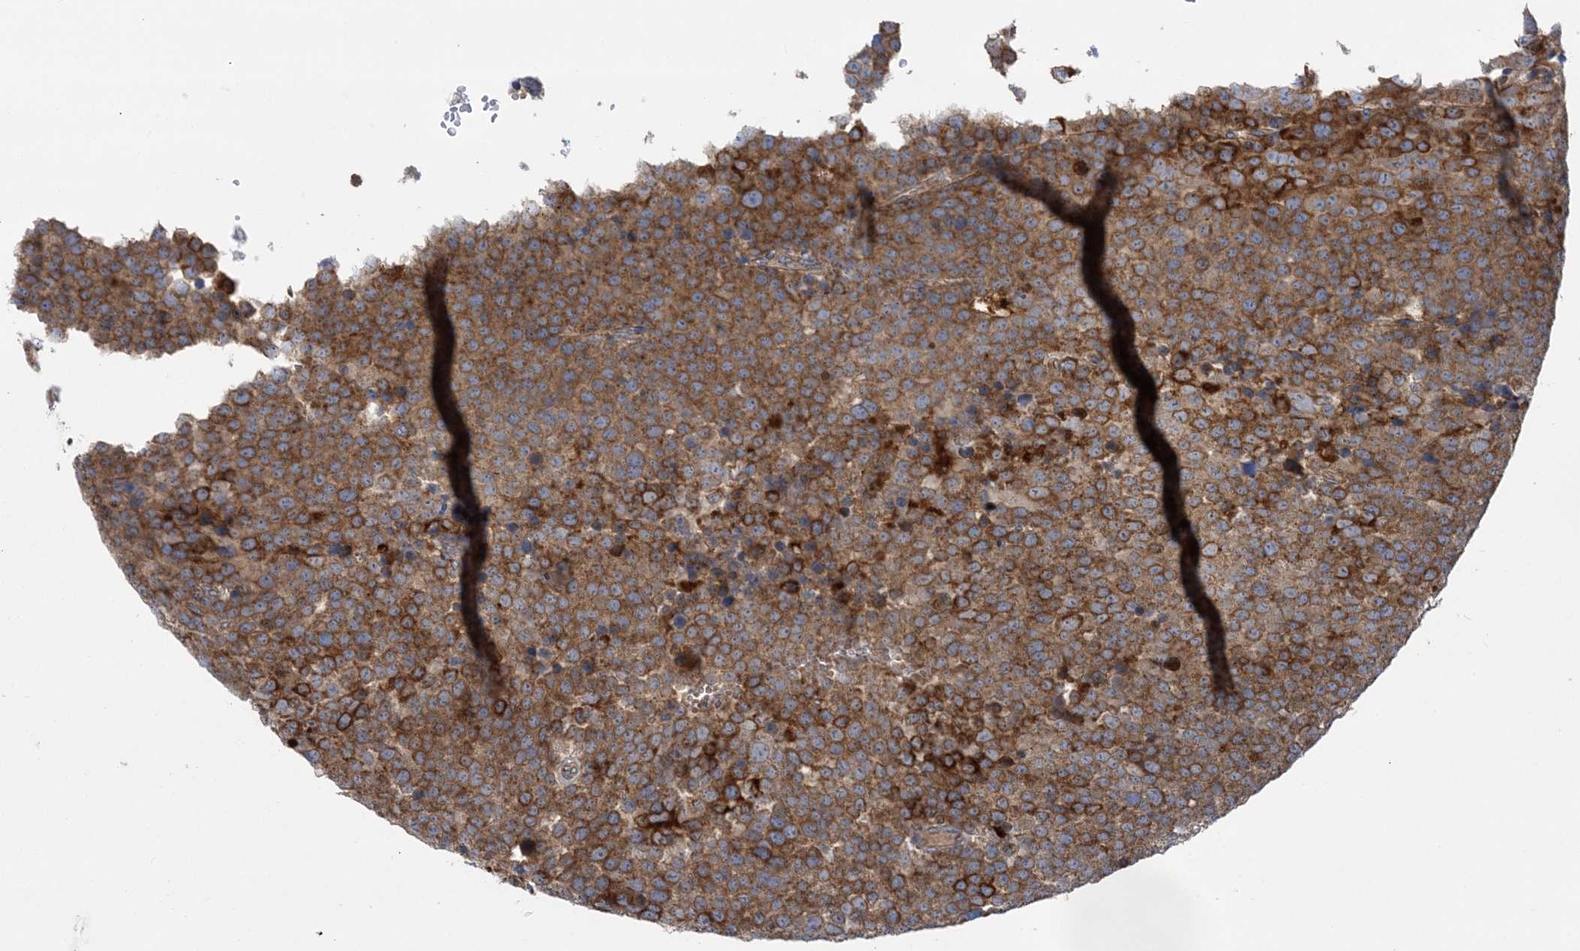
{"staining": {"intensity": "strong", "quantity": ">75%", "location": "cytoplasmic/membranous"}, "tissue": "testis cancer", "cell_type": "Tumor cells", "image_type": "cancer", "snomed": [{"axis": "morphology", "description": "Seminoma, NOS"}, {"axis": "topography", "description": "Testis"}], "caption": "Strong cytoplasmic/membranous protein staining is present in approximately >75% of tumor cells in seminoma (testis). The protein is stained brown, and the nuclei are stained in blue (DAB IHC with brightfield microscopy, high magnification).", "gene": "FAM114A2", "patient": {"sex": "male", "age": 71}}